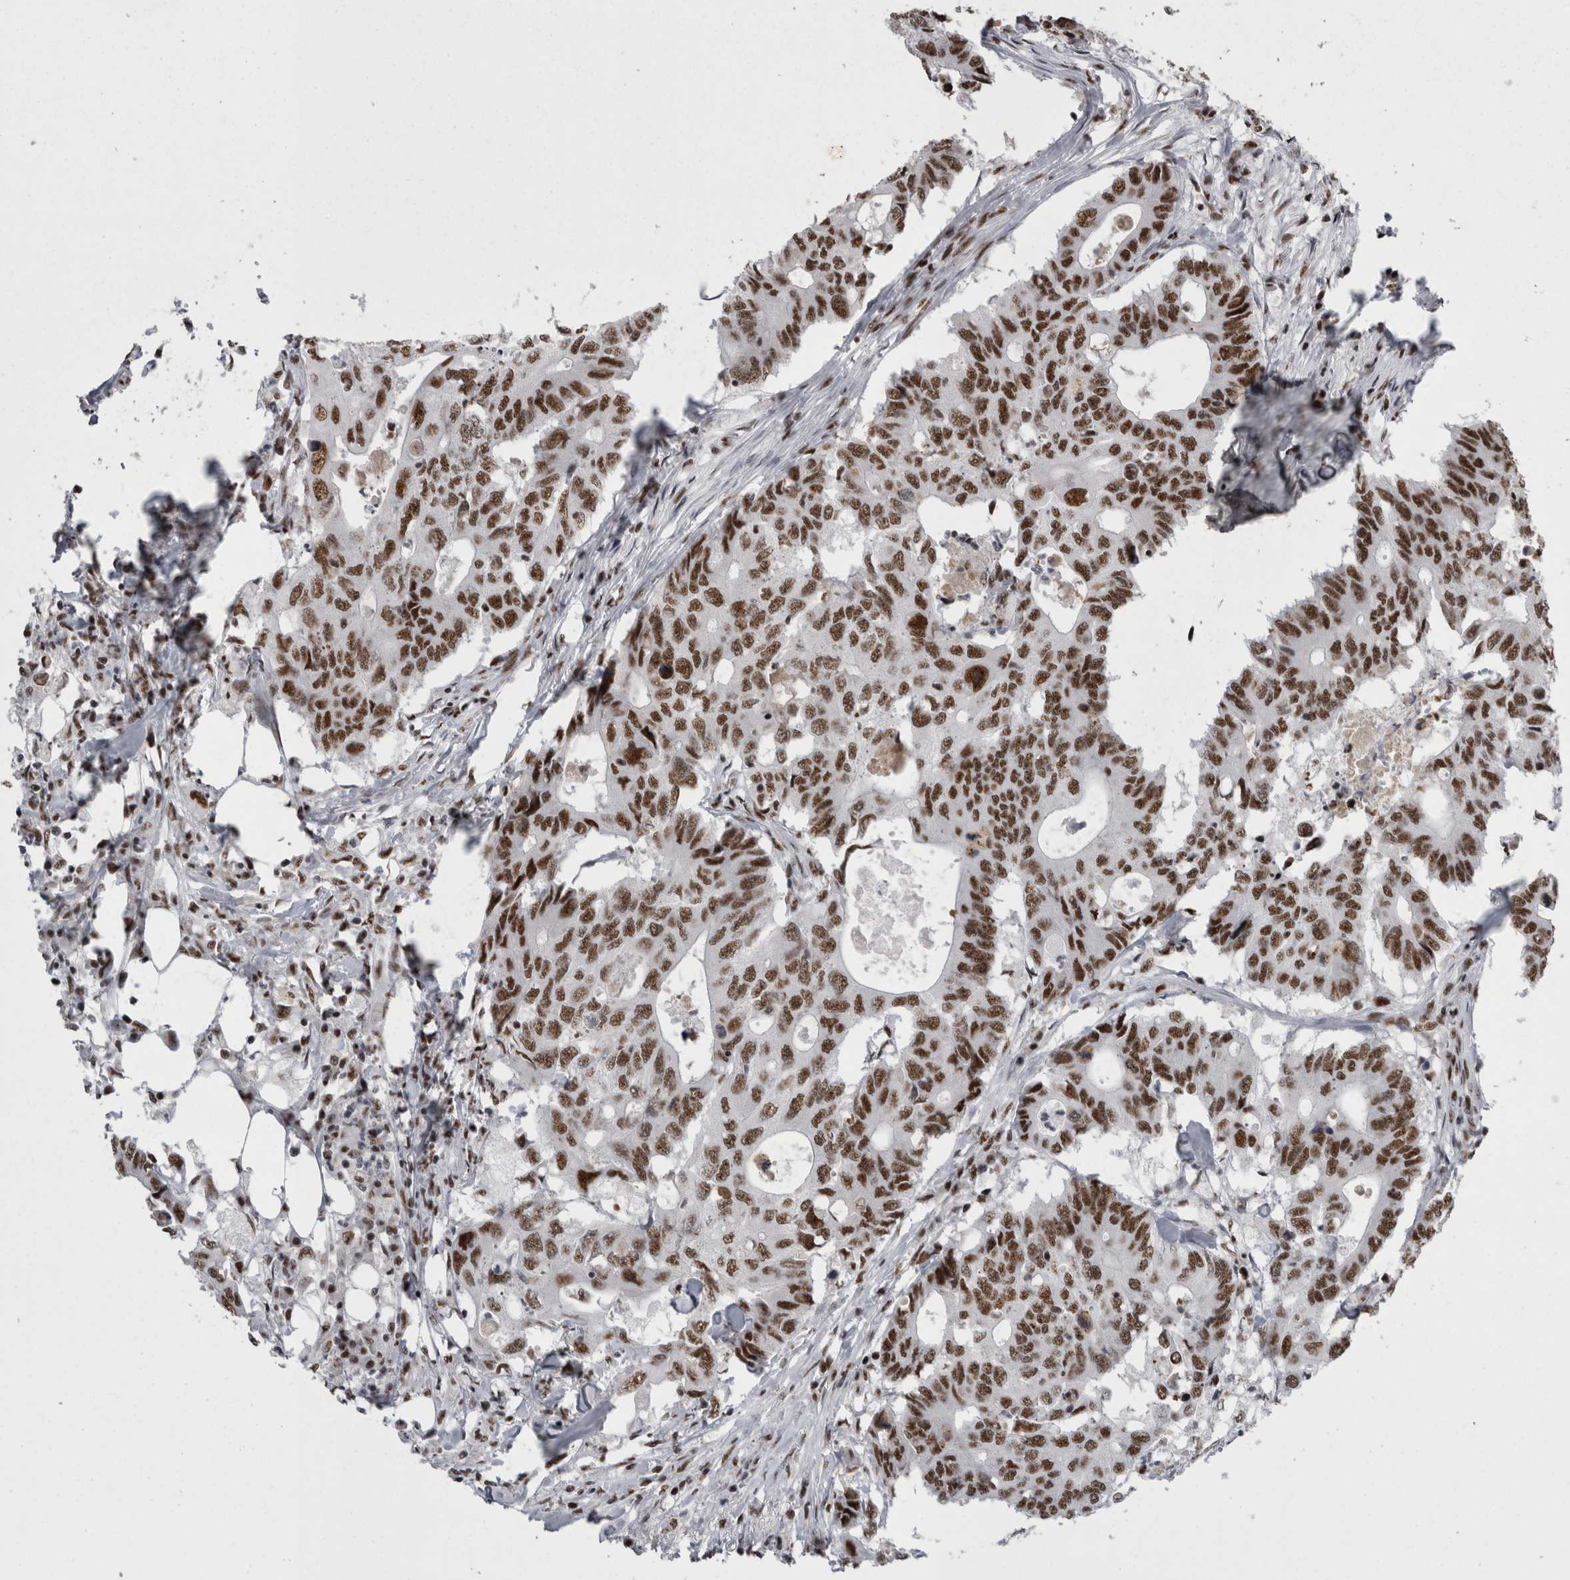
{"staining": {"intensity": "moderate", "quantity": ">75%", "location": "nuclear"}, "tissue": "colorectal cancer", "cell_type": "Tumor cells", "image_type": "cancer", "snomed": [{"axis": "morphology", "description": "Adenocarcinoma, NOS"}, {"axis": "topography", "description": "Colon"}], "caption": "A medium amount of moderate nuclear expression is appreciated in approximately >75% of tumor cells in colorectal cancer tissue.", "gene": "SNRNP40", "patient": {"sex": "male", "age": 71}}